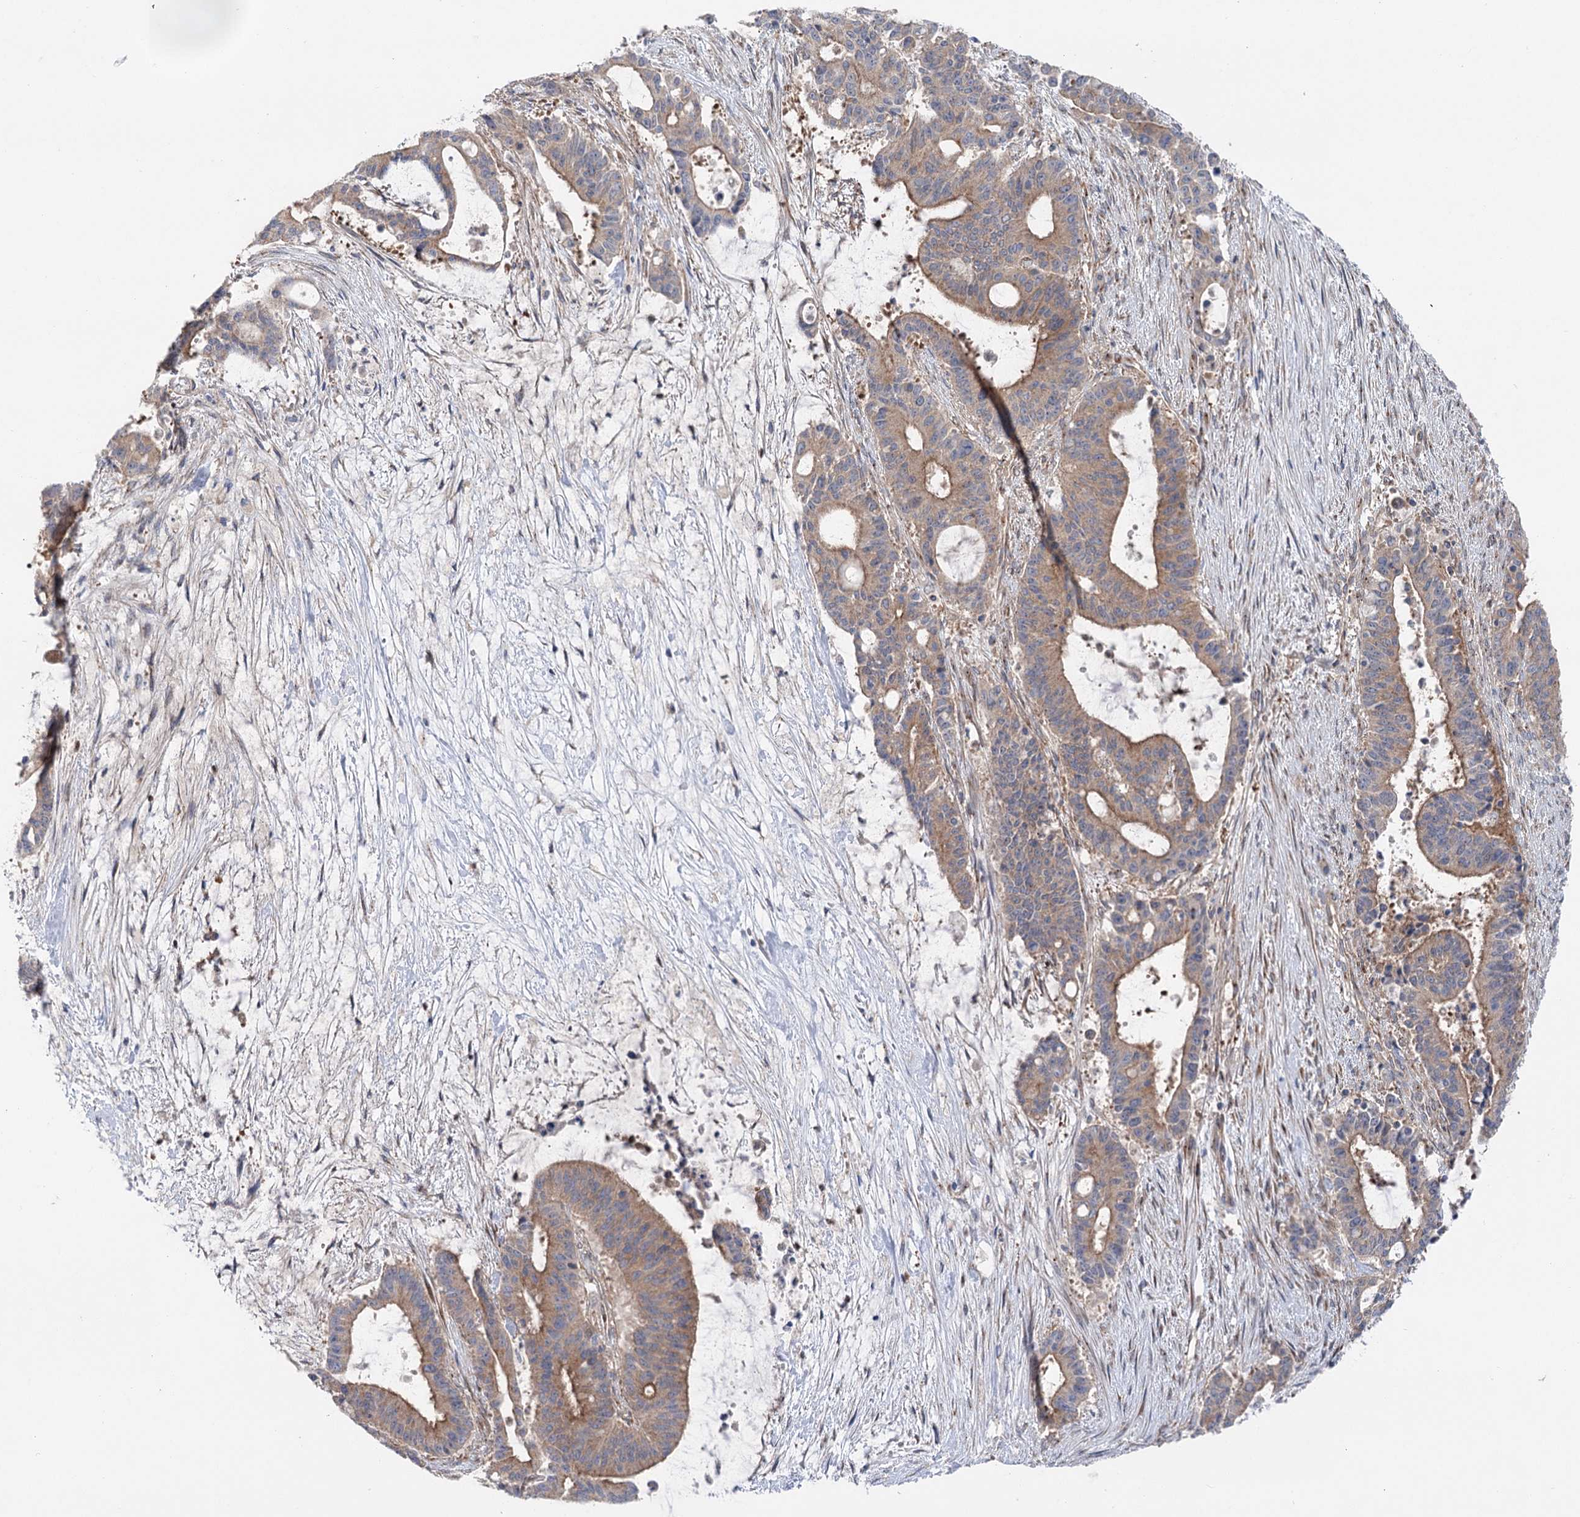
{"staining": {"intensity": "moderate", "quantity": ">75%", "location": "cytoplasmic/membranous"}, "tissue": "liver cancer", "cell_type": "Tumor cells", "image_type": "cancer", "snomed": [{"axis": "morphology", "description": "Normal tissue, NOS"}, {"axis": "morphology", "description": "Cholangiocarcinoma"}, {"axis": "topography", "description": "Liver"}, {"axis": "topography", "description": "Peripheral nerve tissue"}], "caption": "Protein staining of liver cancer tissue reveals moderate cytoplasmic/membranous positivity in about >75% of tumor cells. The protein of interest is shown in brown color, while the nuclei are stained blue.", "gene": "SCN11A", "patient": {"sex": "female", "age": 73}}